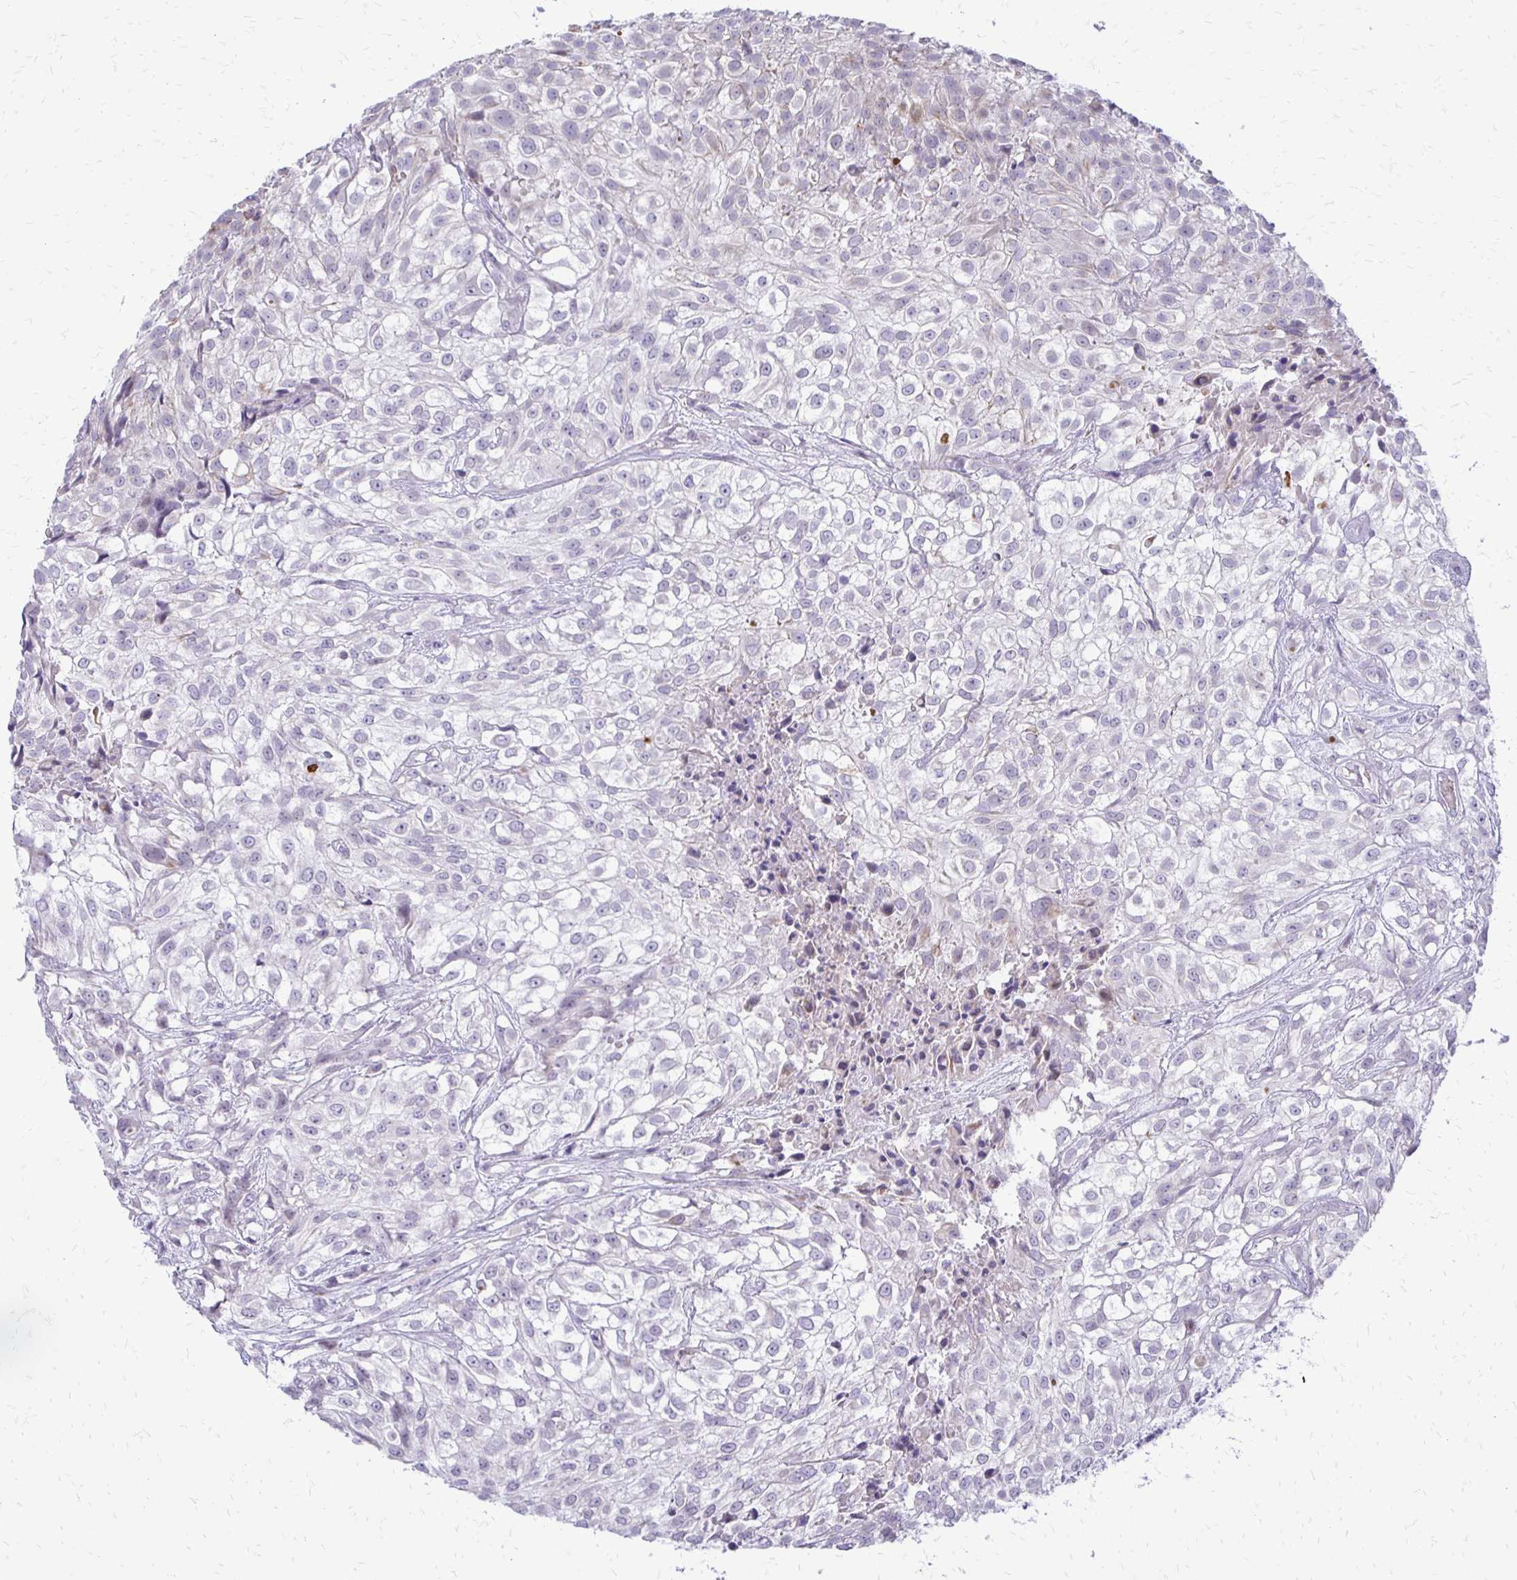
{"staining": {"intensity": "negative", "quantity": "none", "location": "none"}, "tissue": "urothelial cancer", "cell_type": "Tumor cells", "image_type": "cancer", "snomed": [{"axis": "morphology", "description": "Urothelial carcinoma, High grade"}, {"axis": "topography", "description": "Urinary bladder"}], "caption": "IHC photomicrograph of human urothelial cancer stained for a protein (brown), which reveals no staining in tumor cells.", "gene": "EPYC", "patient": {"sex": "male", "age": 56}}